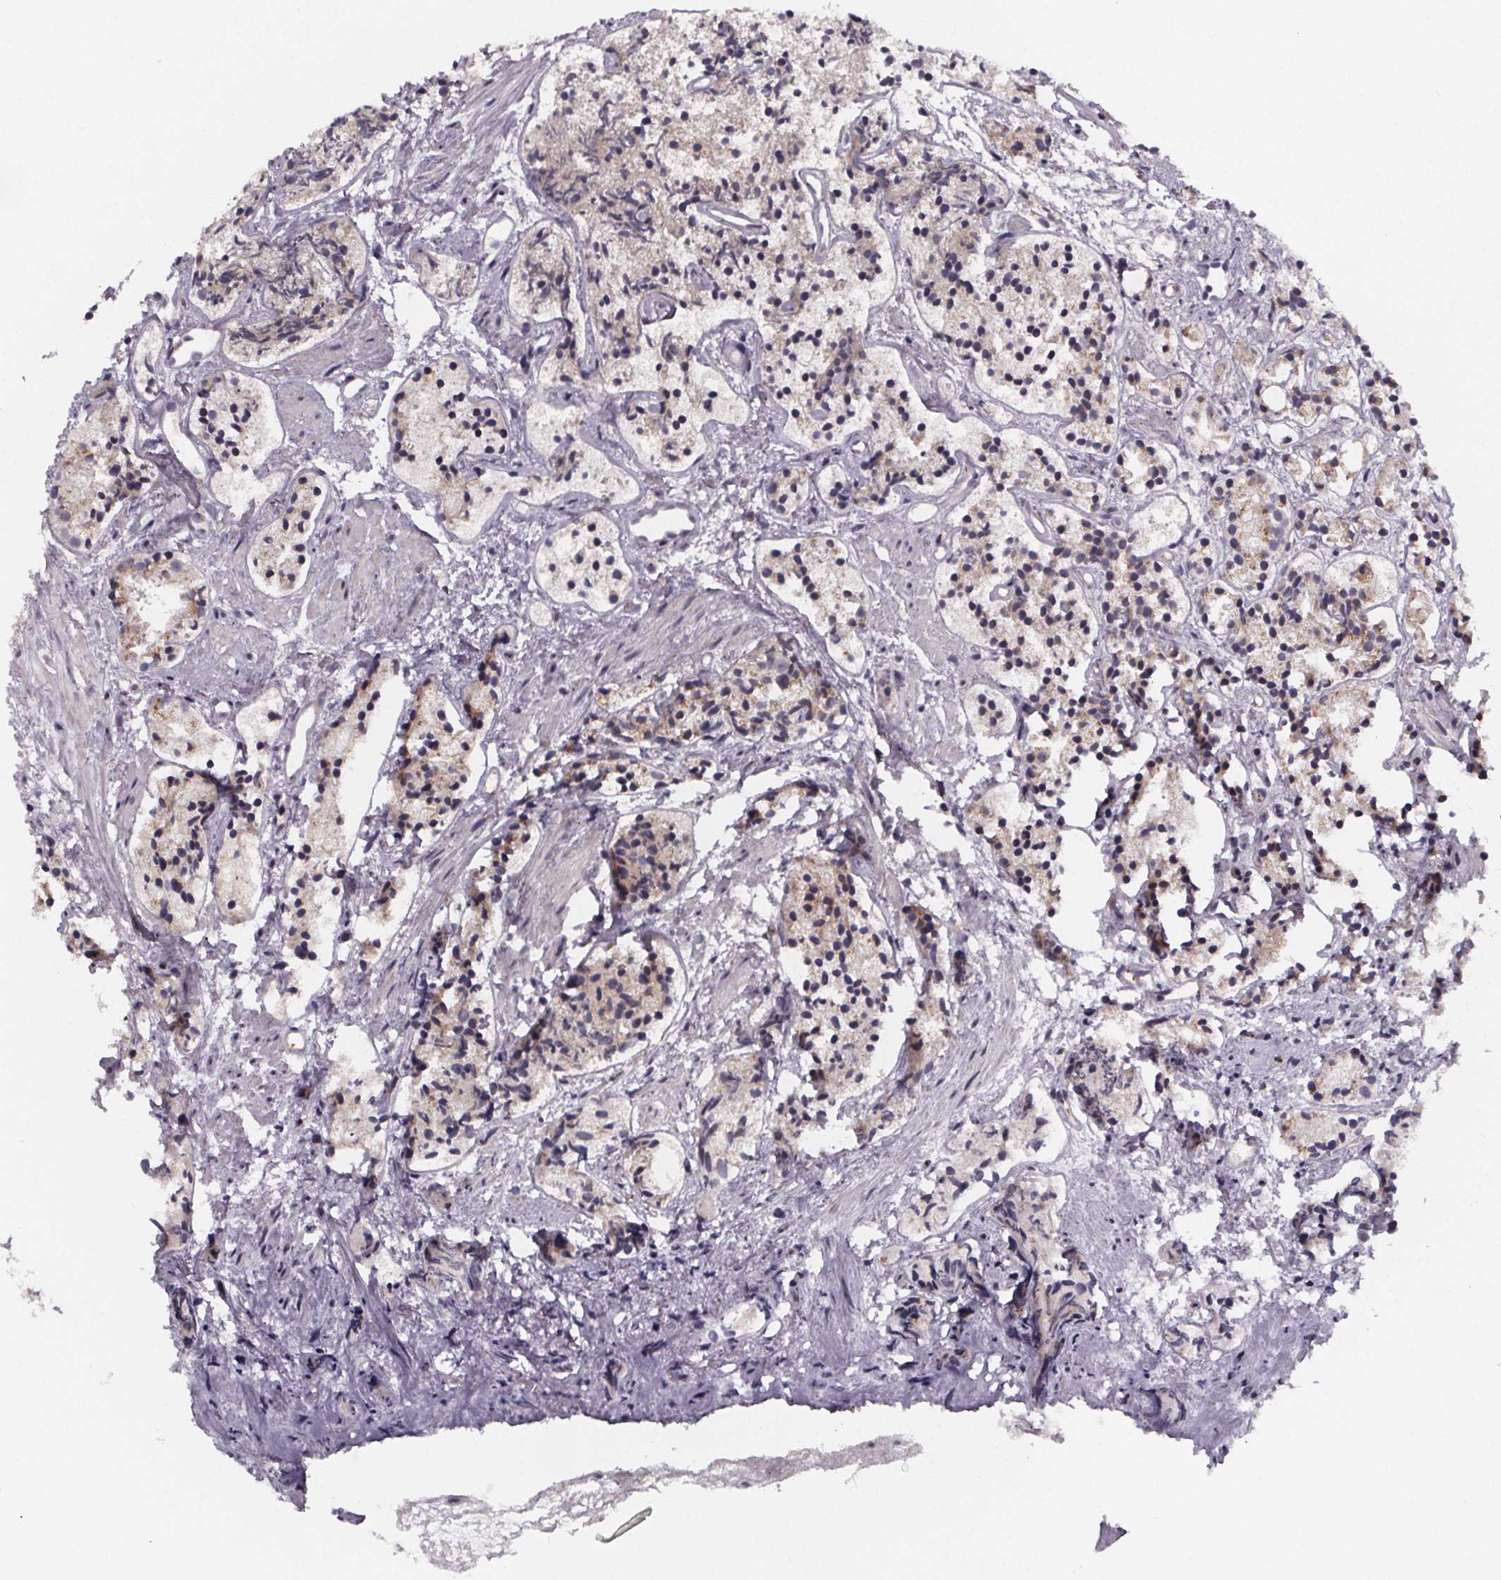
{"staining": {"intensity": "moderate", "quantity": "<25%", "location": "cytoplasmic/membranous"}, "tissue": "prostate cancer", "cell_type": "Tumor cells", "image_type": "cancer", "snomed": [{"axis": "morphology", "description": "Adenocarcinoma, High grade"}, {"axis": "topography", "description": "Prostate"}], "caption": "Approximately <25% of tumor cells in prostate cancer (adenocarcinoma (high-grade)) display moderate cytoplasmic/membranous protein positivity as visualized by brown immunohistochemical staining.", "gene": "NDST1", "patient": {"sex": "male", "age": 85}}